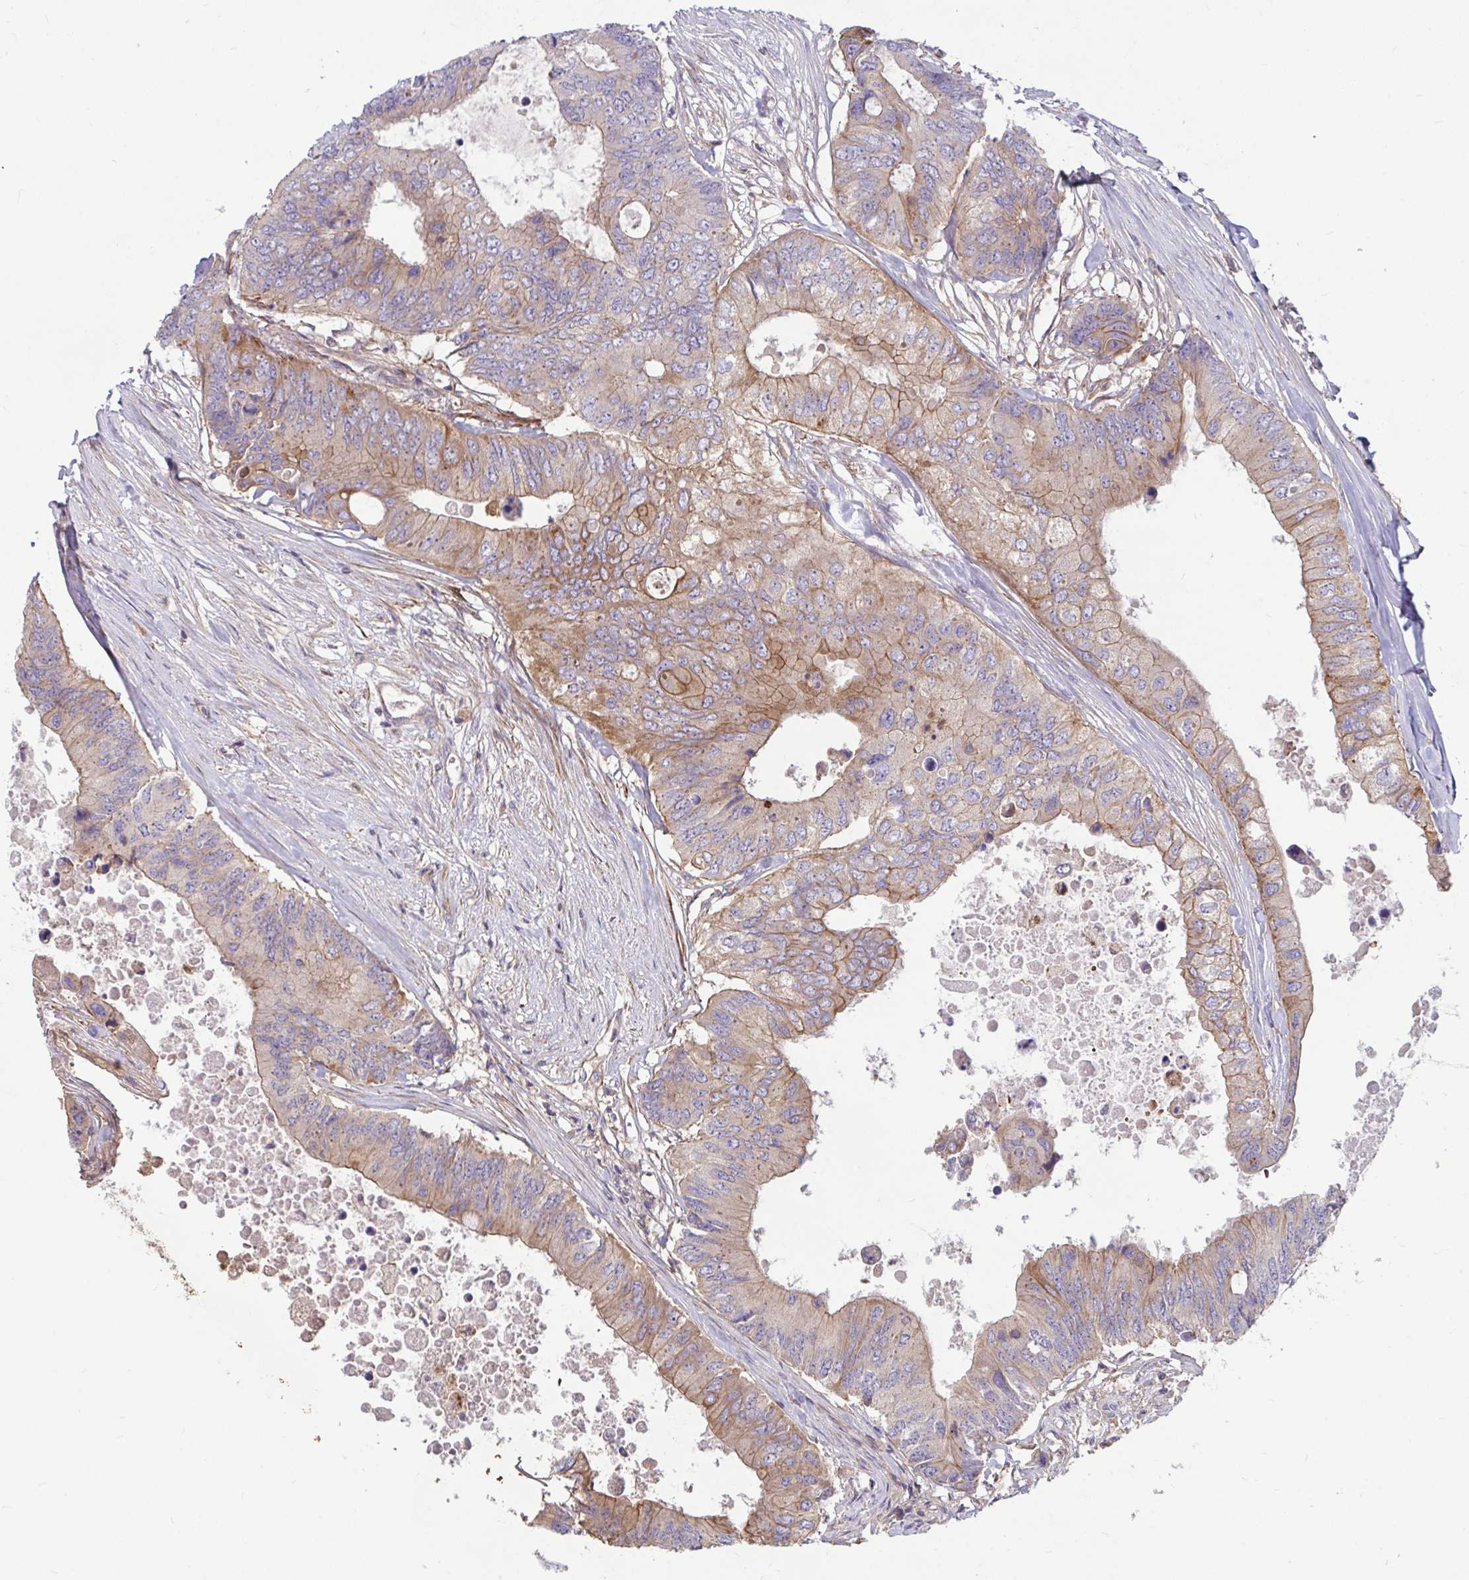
{"staining": {"intensity": "moderate", "quantity": "<25%", "location": "cytoplasmic/membranous"}, "tissue": "colorectal cancer", "cell_type": "Tumor cells", "image_type": "cancer", "snomed": [{"axis": "morphology", "description": "Adenocarcinoma, NOS"}, {"axis": "topography", "description": "Colon"}], "caption": "Immunohistochemical staining of colorectal cancer exhibits low levels of moderate cytoplasmic/membranous staining in approximately <25% of tumor cells.", "gene": "TANK", "patient": {"sex": "male", "age": 71}}